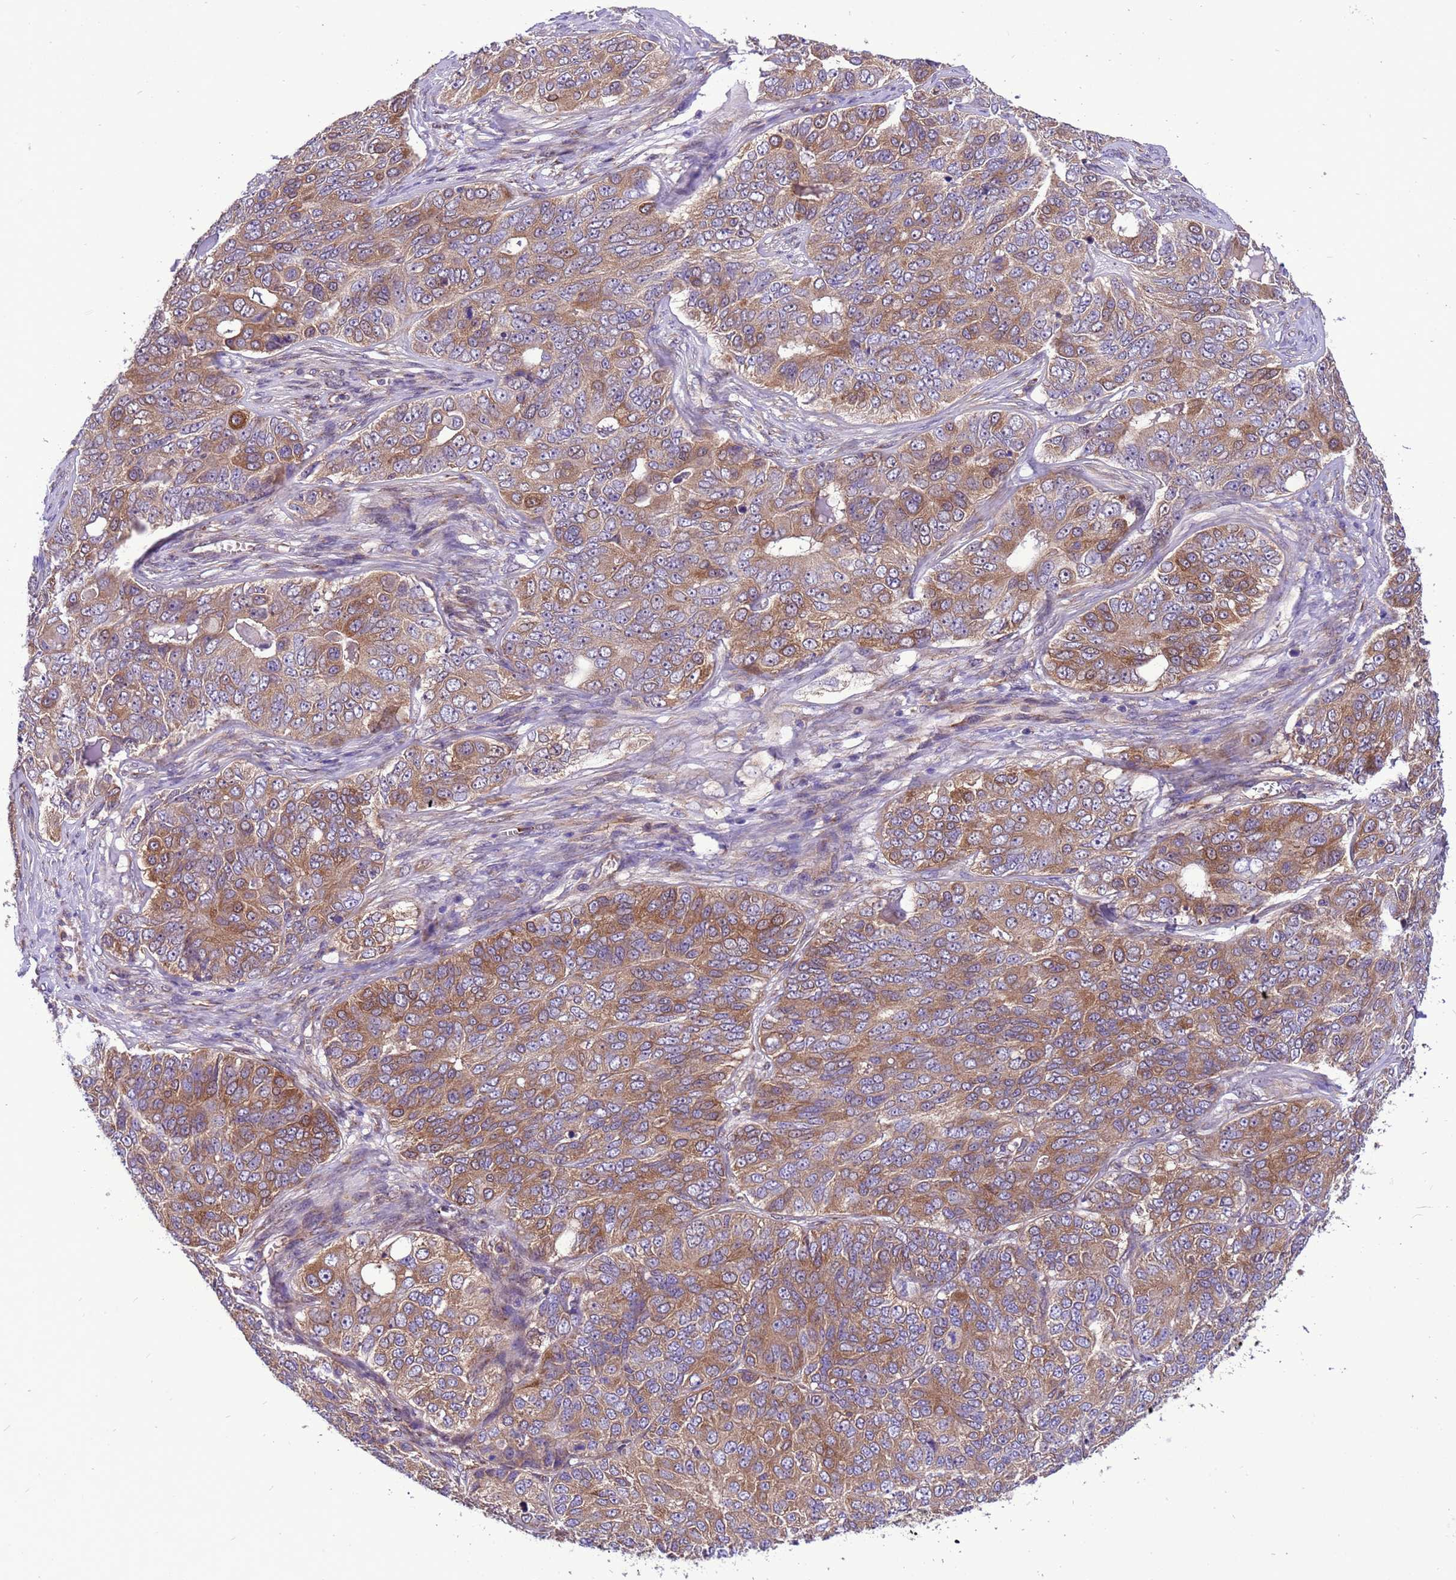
{"staining": {"intensity": "moderate", "quantity": ">75%", "location": "cytoplasmic/membranous"}, "tissue": "ovarian cancer", "cell_type": "Tumor cells", "image_type": "cancer", "snomed": [{"axis": "morphology", "description": "Carcinoma, endometroid"}, {"axis": "topography", "description": "Ovary"}], "caption": "Immunohistochemistry (IHC) micrograph of endometroid carcinoma (ovarian) stained for a protein (brown), which shows medium levels of moderate cytoplasmic/membranous expression in approximately >75% of tumor cells.", "gene": "RABEP2", "patient": {"sex": "female", "age": 51}}